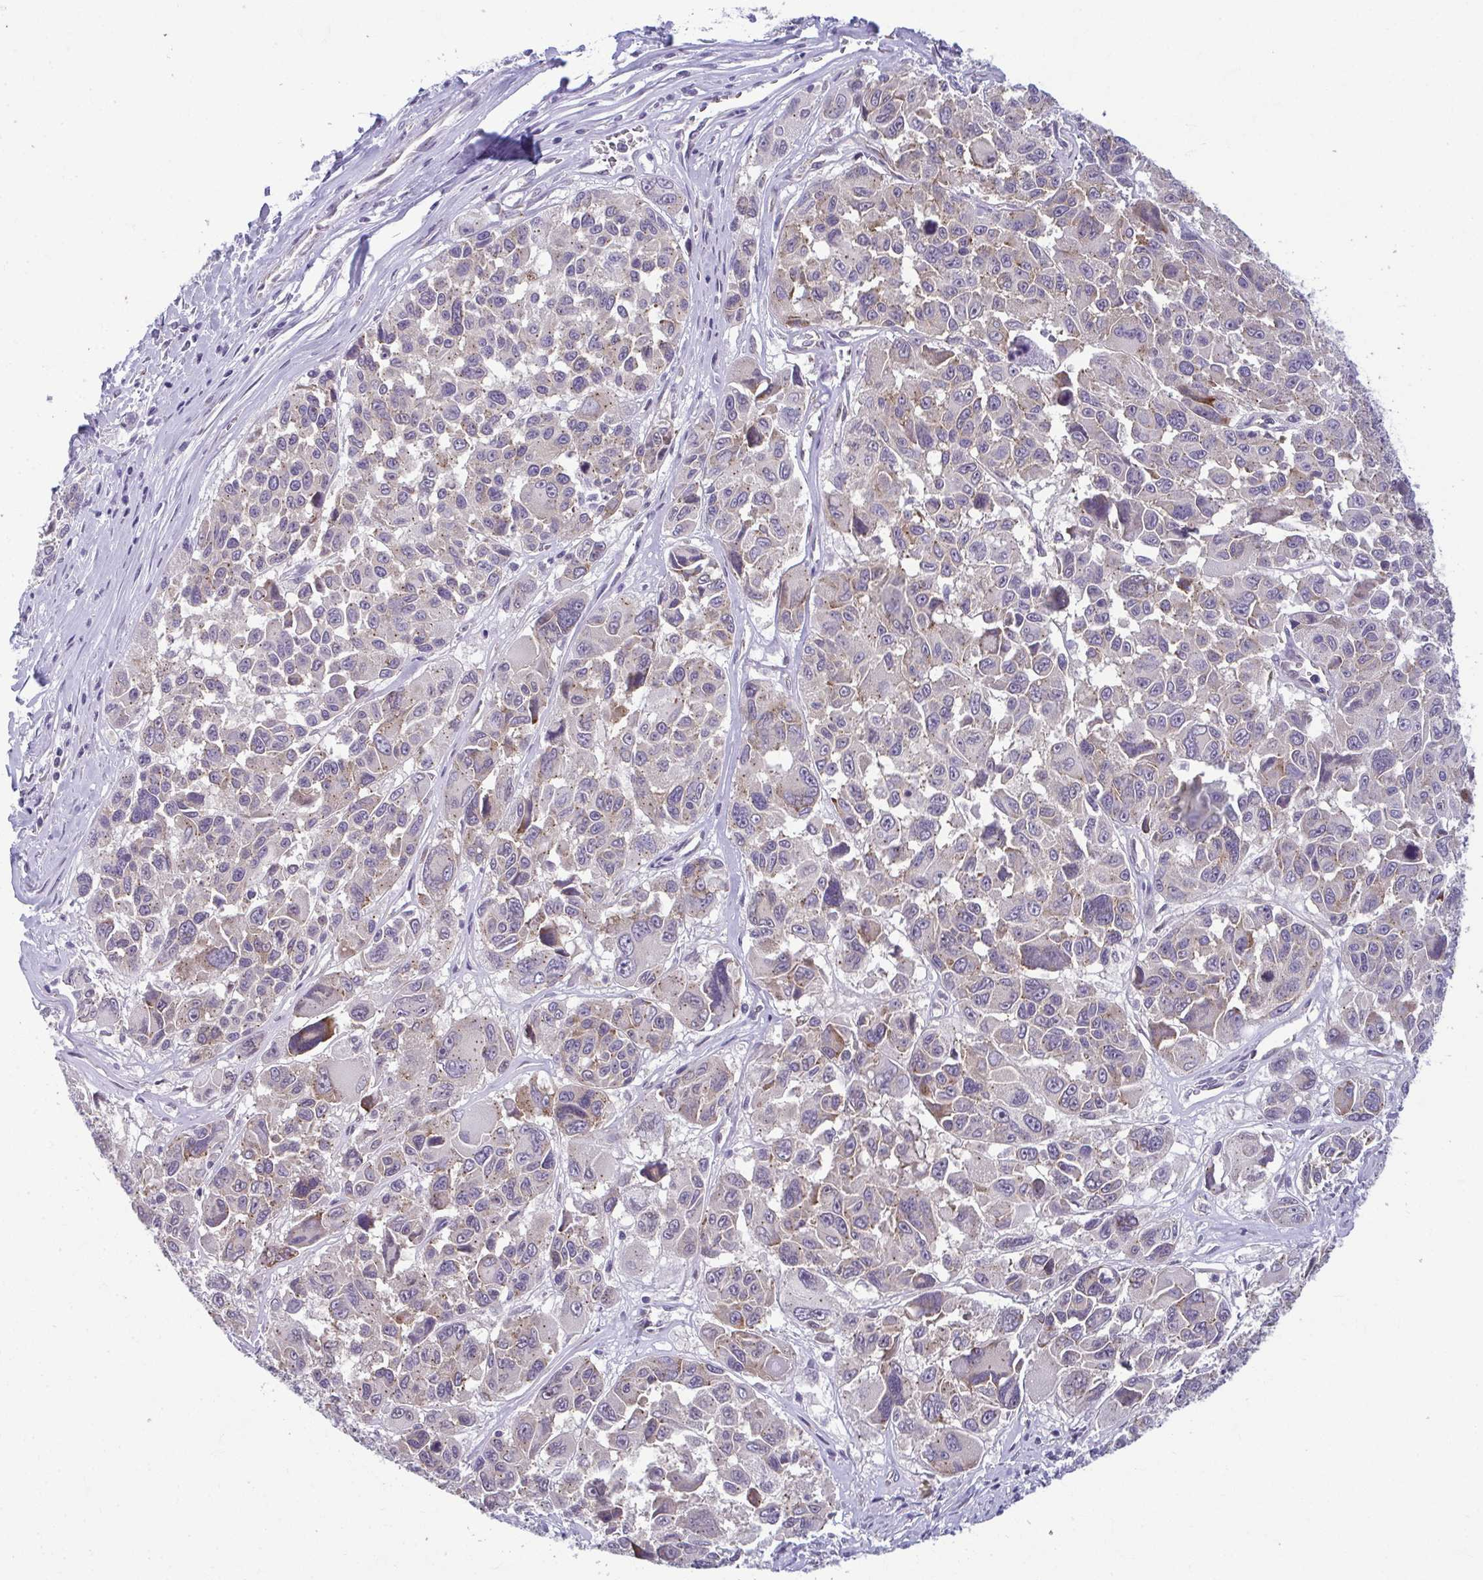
{"staining": {"intensity": "weak", "quantity": "<25%", "location": "cytoplasmic/membranous"}, "tissue": "melanoma", "cell_type": "Tumor cells", "image_type": "cancer", "snomed": [{"axis": "morphology", "description": "Malignant melanoma, NOS"}, {"axis": "topography", "description": "Skin"}], "caption": "Protein analysis of malignant melanoma exhibits no significant expression in tumor cells. (DAB (3,3'-diaminobenzidine) immunohistochemistry (IHC) with hematoxylin counter stain).", "gene": "TMEM108", "patient": {"sex": "female", "age": 66}}